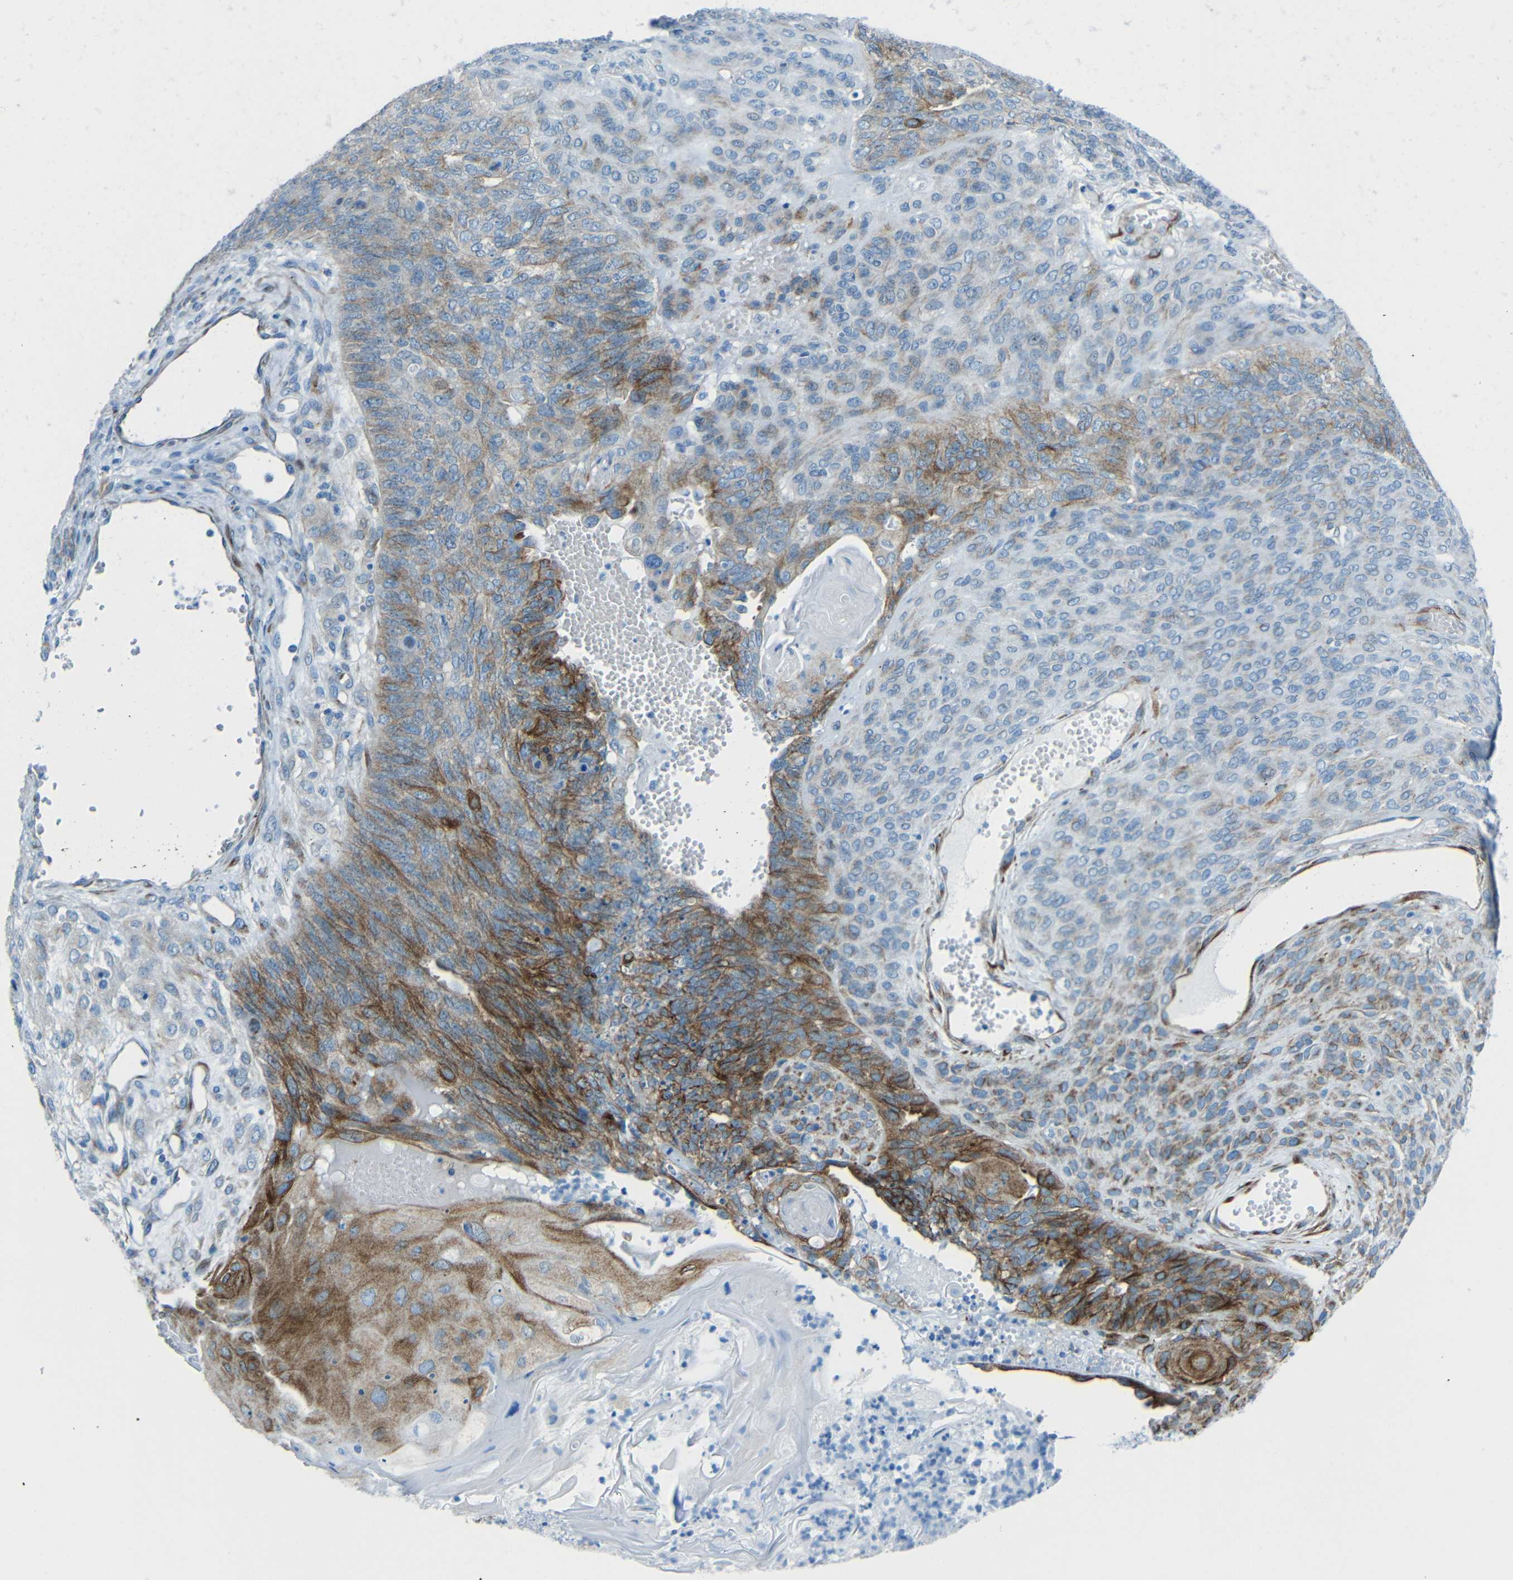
{"staining": {"intensity": "moderate", "quantity": ">75%", "location": "cytoplasmic/membranous"}, "tissue": "endometrial cancer", "cell_type": "Tumor cells", "image_type": "cancer", "snomed": [{"axis": "morphology", "description": "Adenocarcinoma, NOS"}, {"axis": "topography", "description": "Endometrium"}], "caption": "Endometrial cancer (adenocarcinoma) stained with a protein marker exhibits moderate staining in tumor cells.", "gene": "TUBB4B", "patient": {"sex": "female", "age": 32}}